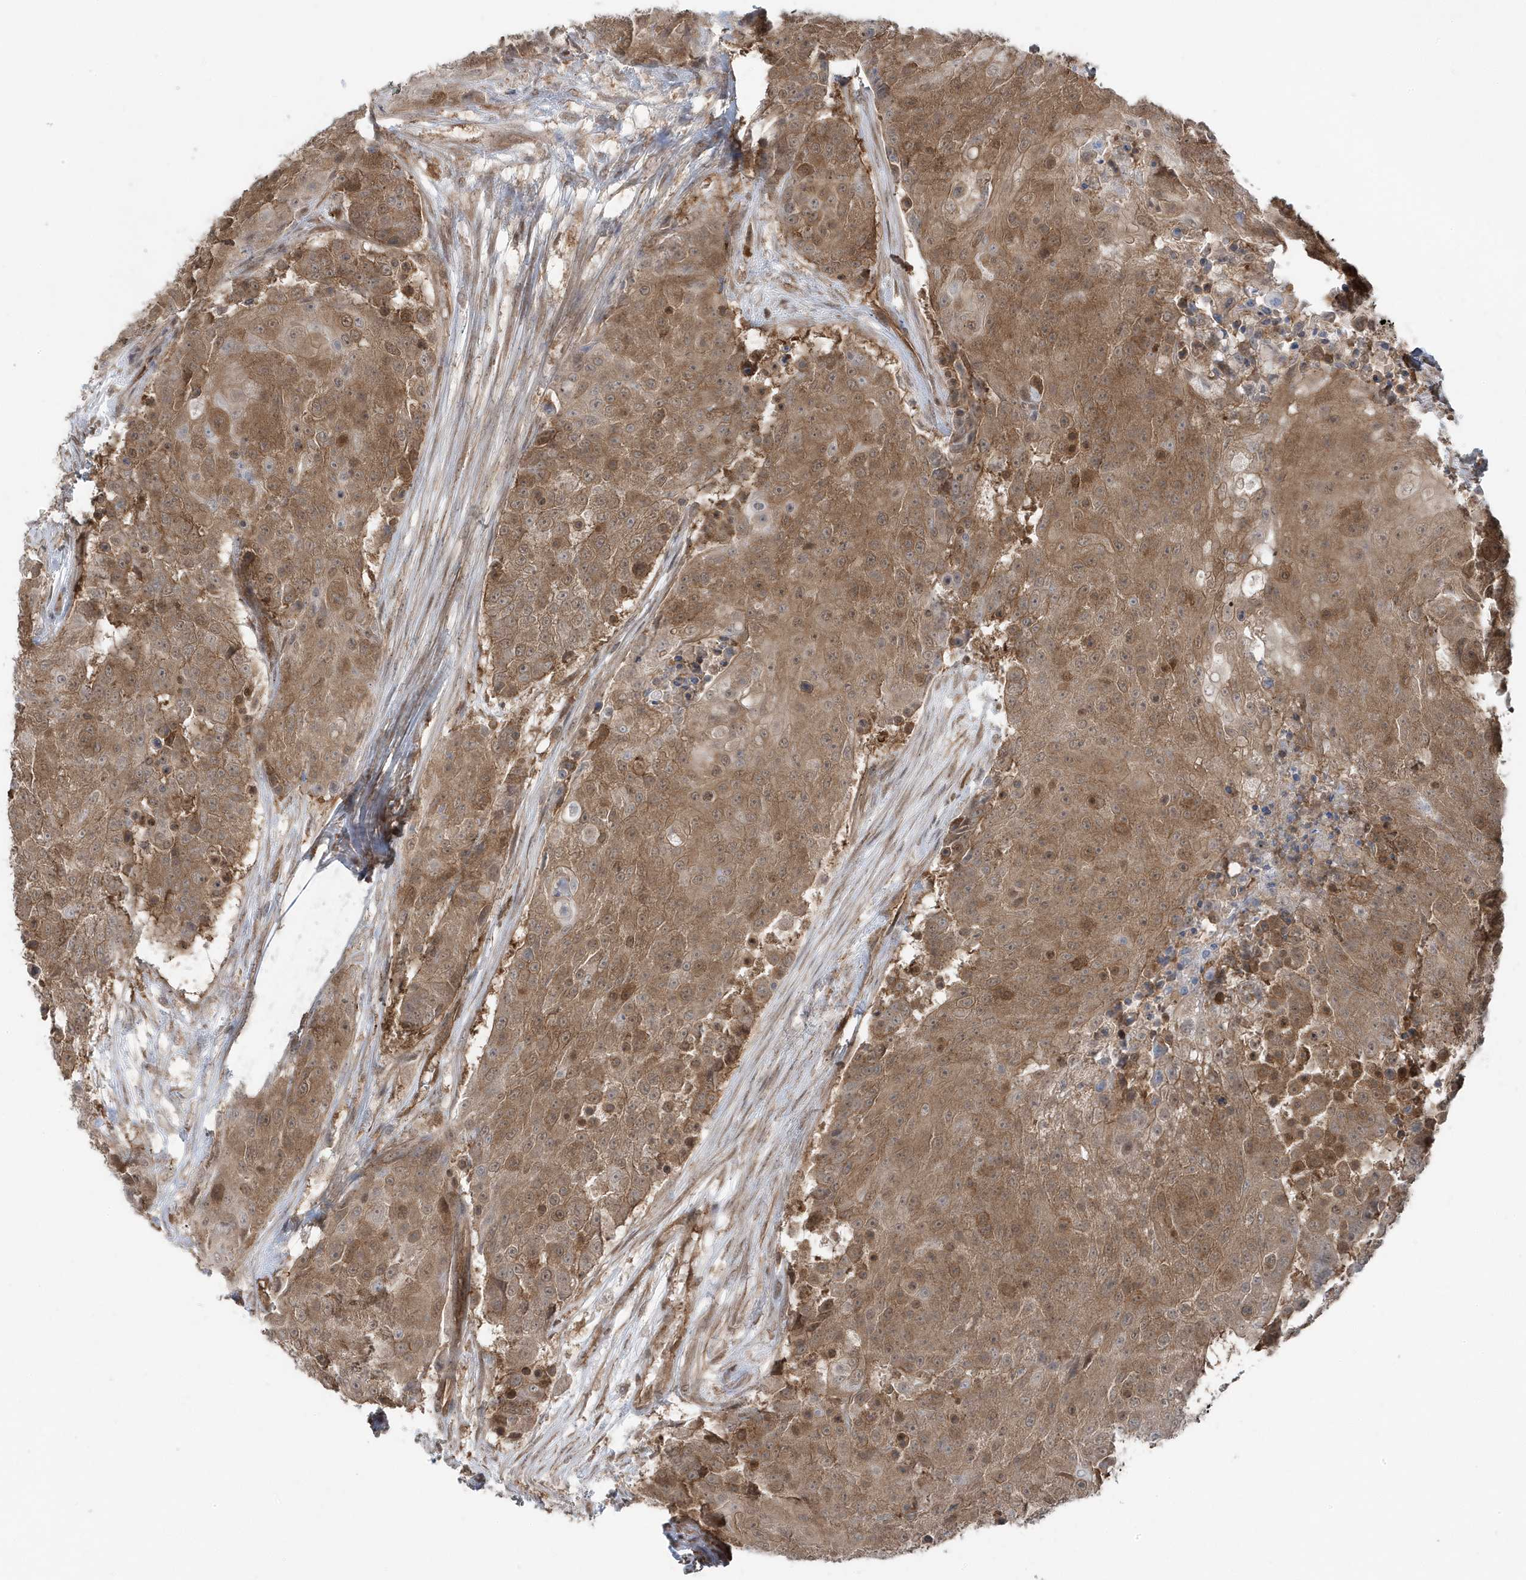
{"staining": {"intensity": "moderate", "quantity": ">75%", "location": "cytoplasmic/membranous,nuclear"}, "tissue": "urothelial cancer", "cell_type": "Tumor cells", "image_type": "cancer", "snomed": [{"axis": "morphology", "description": "Urothelial carcinoma, High grade"}, {"axis": "topography", "description": "Urinary bladder"}], "caption": "Immunohistochemical staining of human urothelial cancer exhibits medium levels of moderate cytoplasmic/membranous and nuclear protein expression in approximately >75% of tumor cells.", "gene": "MAPK1IP1L", "patient": {"sex": "female", "age": 63}}